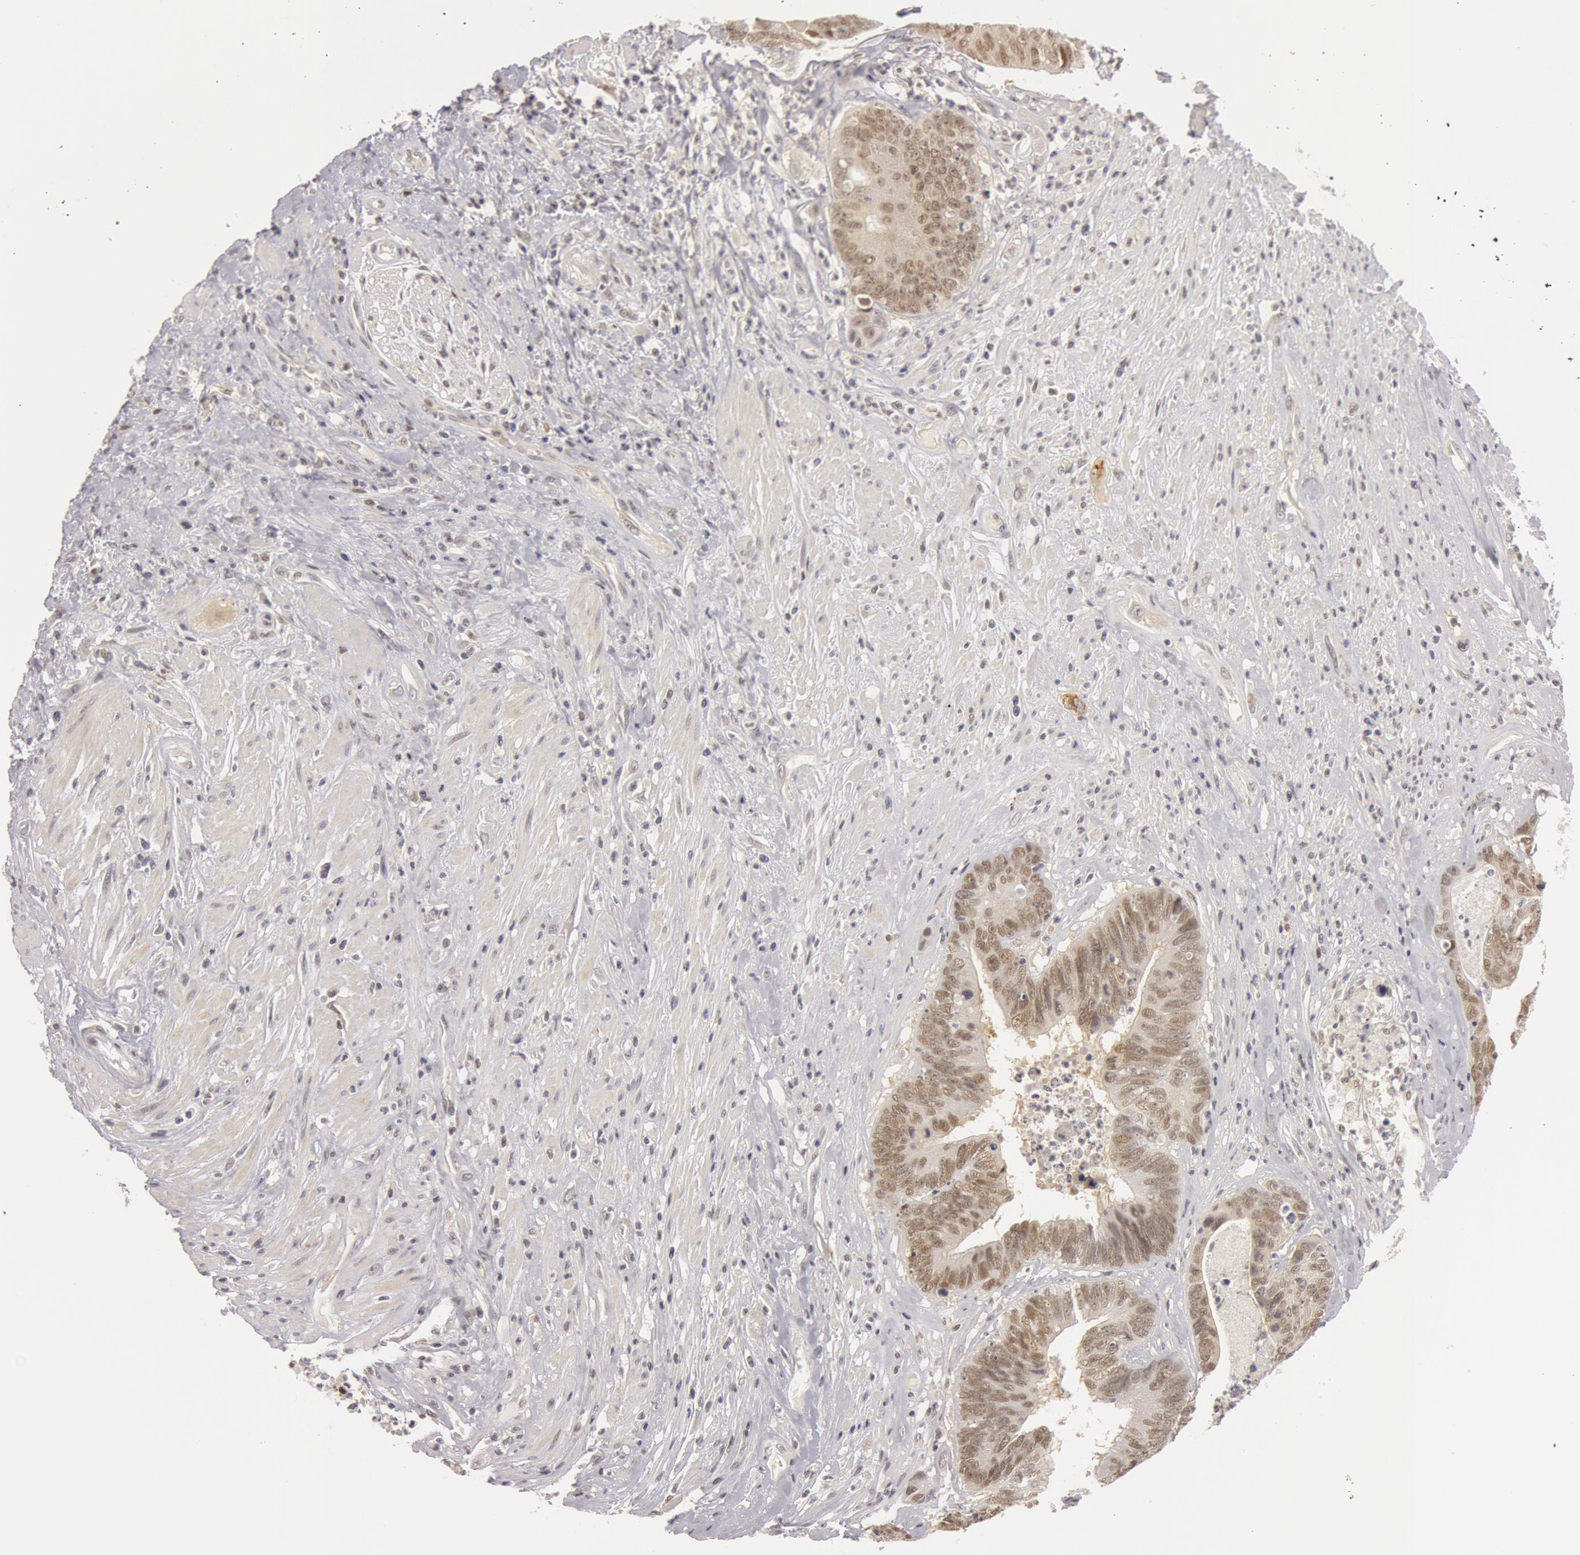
{"staining": {"intensity": "moderate", "quantity": ">75%", "location": "nuclear"}, "tissue": "colorectal cancer", "cell_type": "Tumor cells", "image_type": "cancer", "snomed": [{"axis": "morphology", "description": "Adenocarcinoma, NOS"}, {"axis": "topography", "description": "Rectum"}], "caption": "Moderate nuclear protein expression is identified in approximately >75% of tumor cells in colorectal cancer.", "gene": "OASL", "patient": {"sex": "female", "age": 65}}